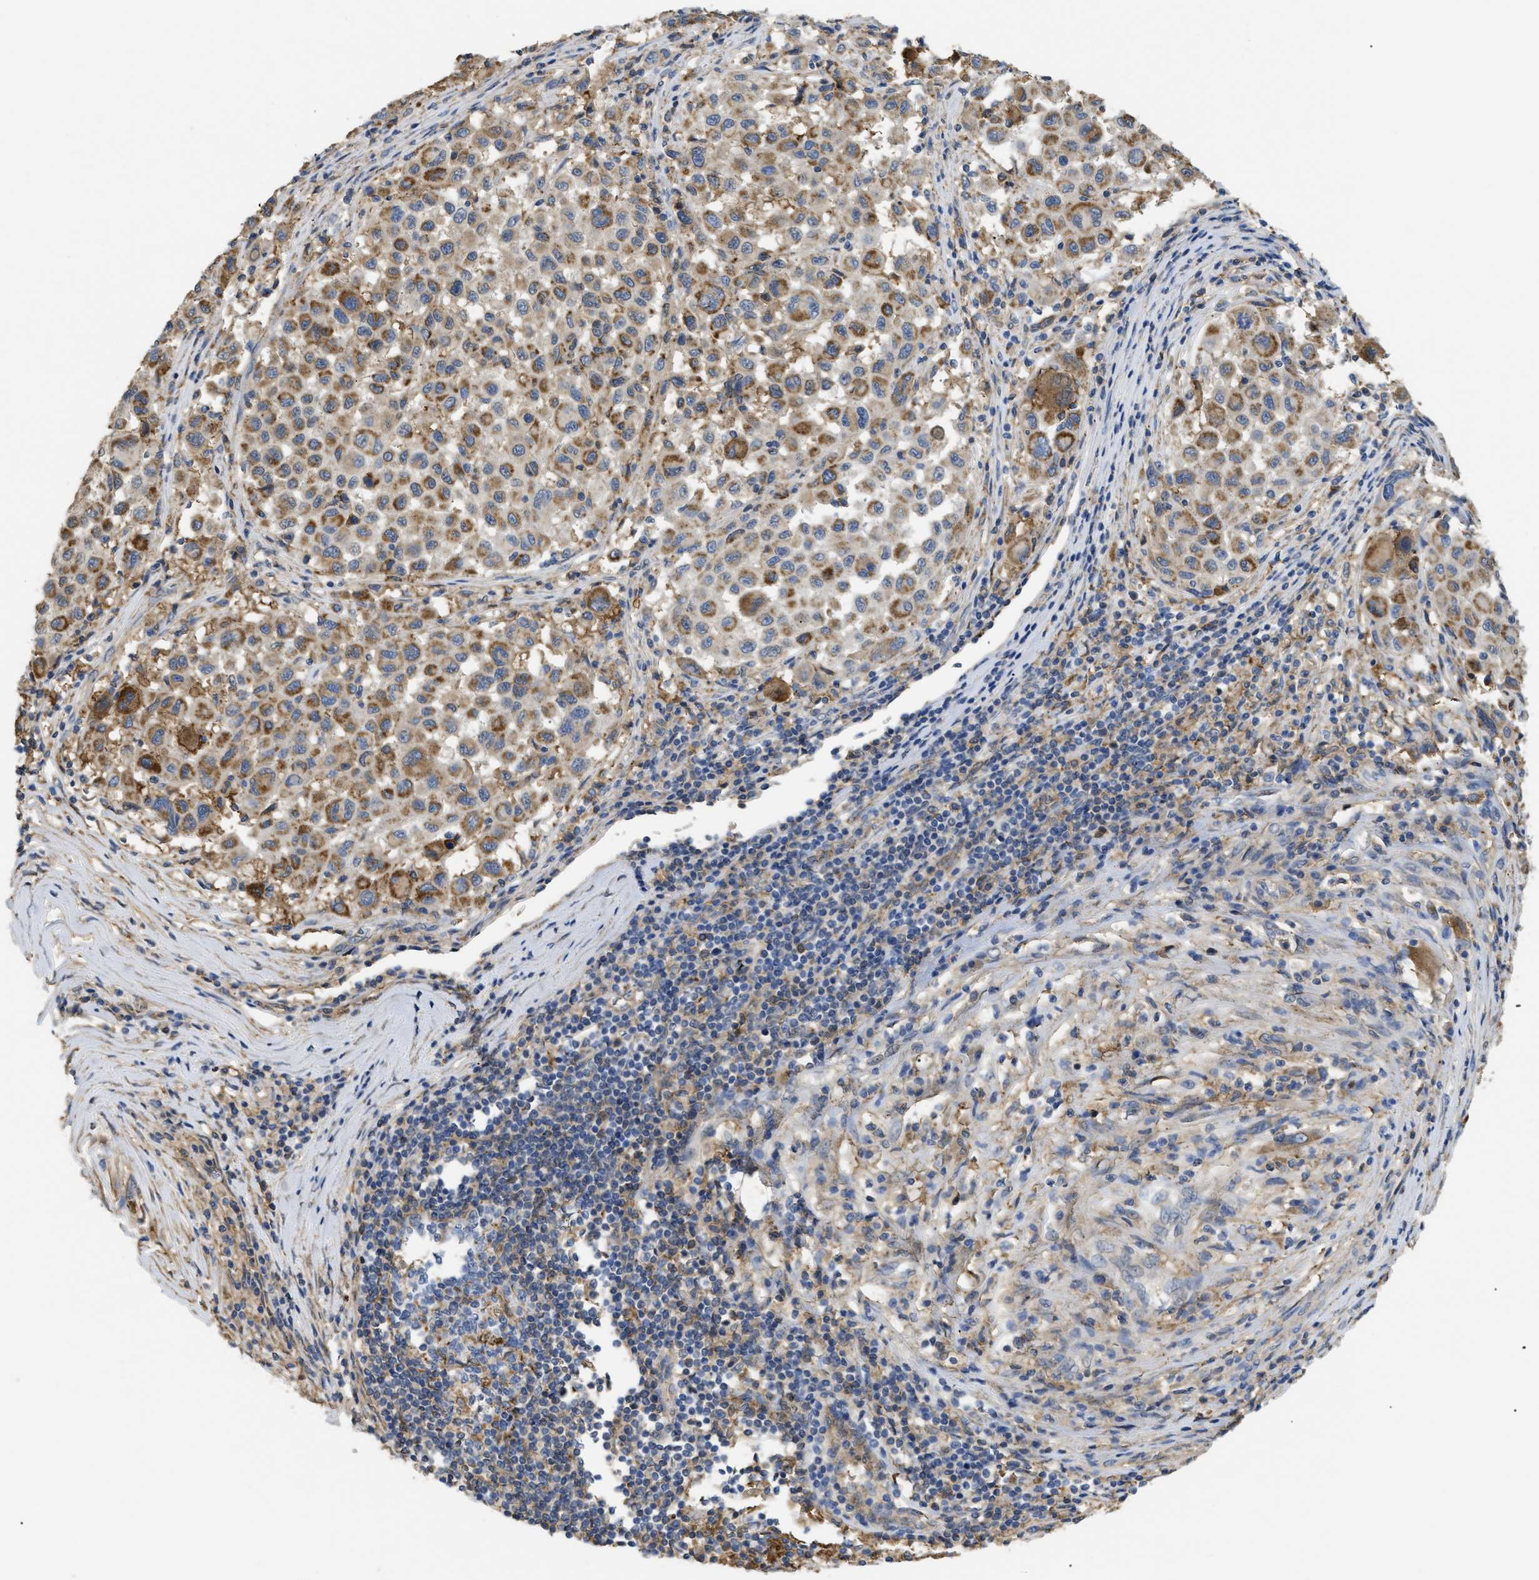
{"staining": {"intensity": "moderate", "quantity": ">75%", "location": "cytoplasmic/membranous"}, "tissue": "melanoma", "cell_type": "Tumor cells", "image_type": "cancer", "snomed": [{"axis": "morphology", "description": "Malignant melanoma, Metastatic site"}, {"axis": "topography", "description": "Lymph node"}], "caption": "Melanoma was stained to show a protein in brown. There is medium levels of moderate cytoplasmic/membranous positivity in about >75% of tumor cells.", "gene": "ANXA4", "patient": {"sex": "male", "age": 61}}